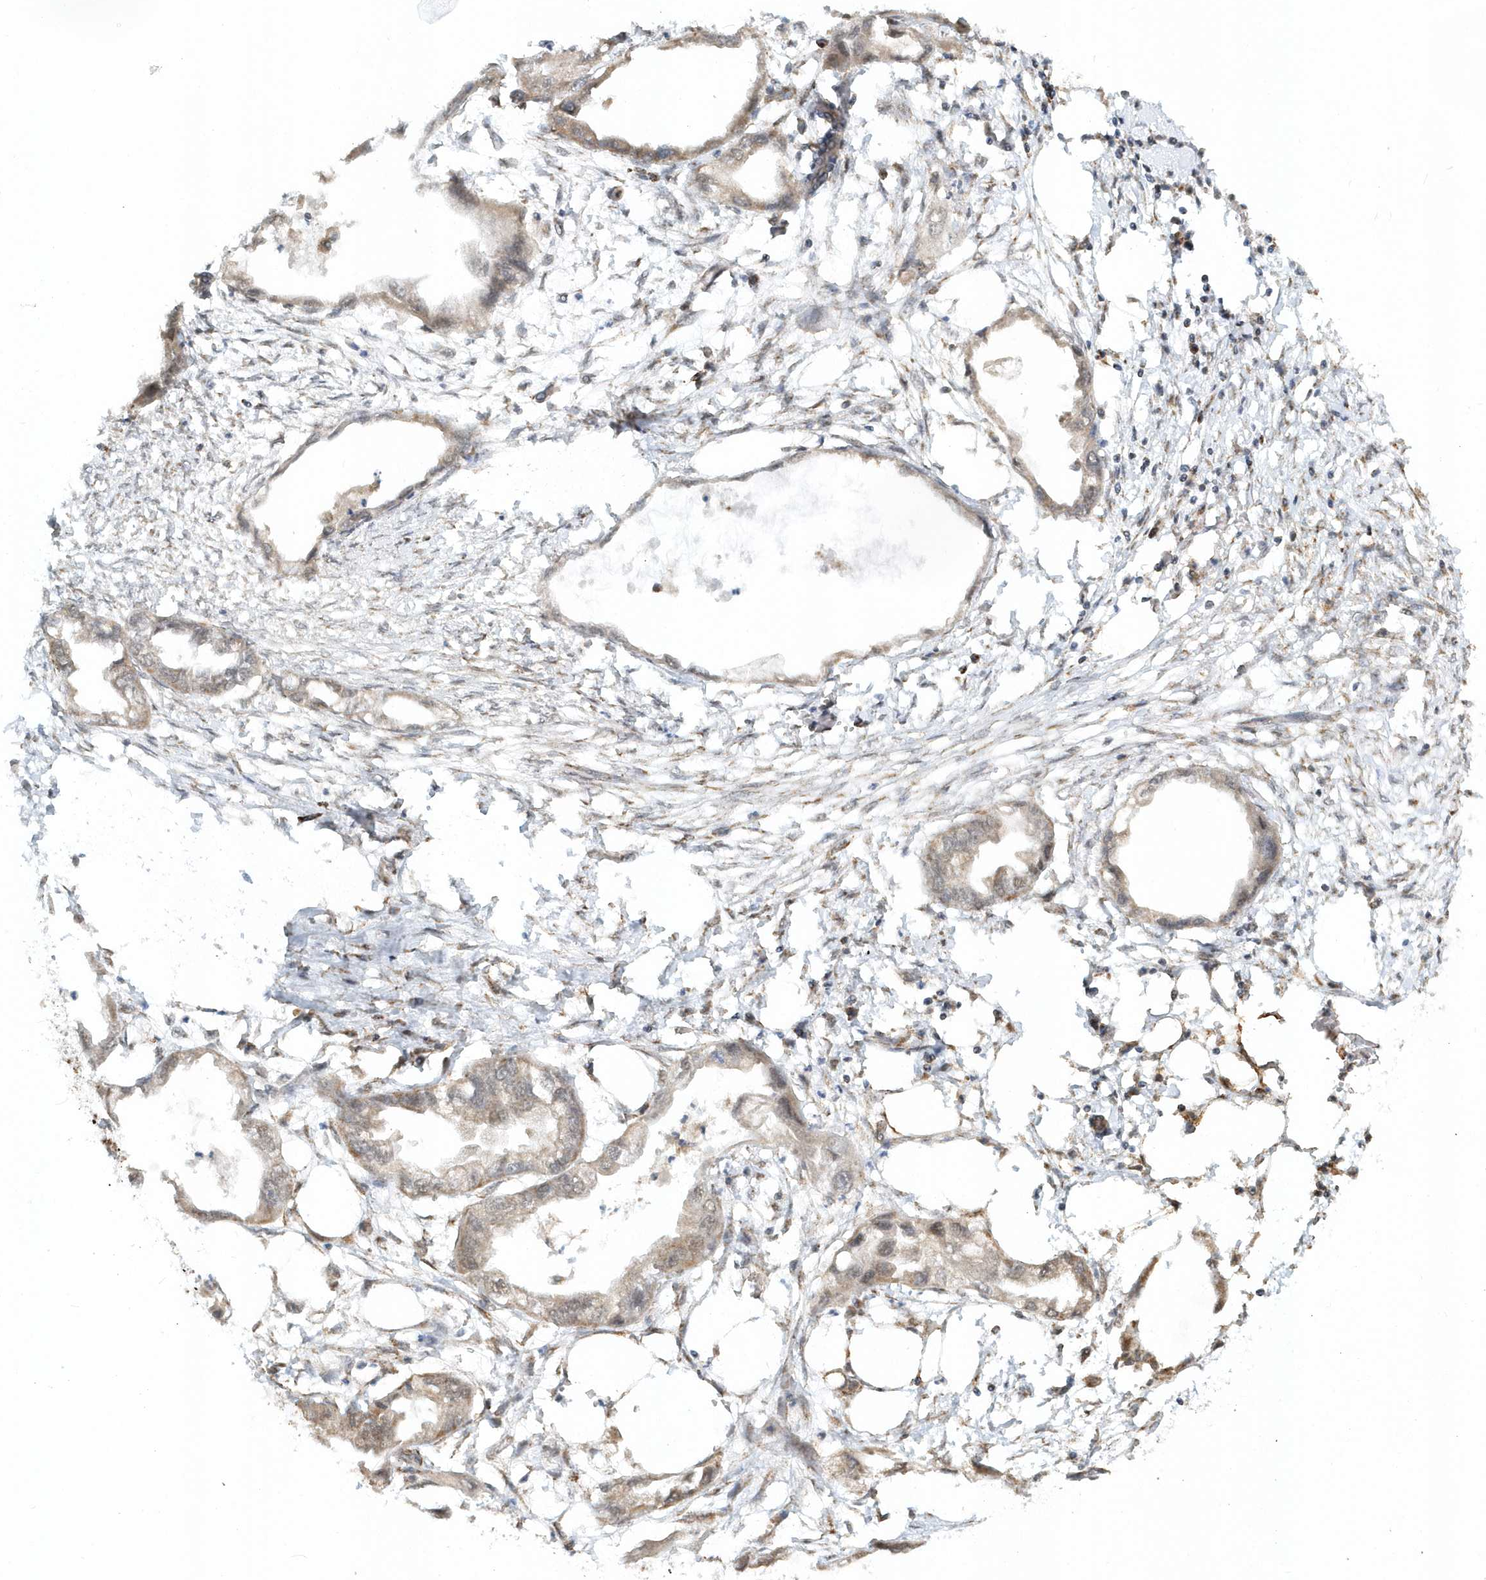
{"staining": {"intensity": "weak", "quantity": "25%-75%", "location": "cytoplasmic/membranous,nuclear"}, "tissue": "endometrial cancer", "cell_type": "Tumor cells", "image_type": "cancer", "snomed": [{"axis": "morphology", "description": "Adenocarcinoma, NOS"}, {"axis": "morphology", "description": "Adenocarcinoma, metastatic, NOS"}, {"axis": "topography", "description": "Adipose tissue"}, {"axis": "topography", "description": "Endometrium"}], "caption": "There is low levels of weak cytoplasmic/membranous and nuclear expression in tumor cells of metastatic adenocarcinoma (endometrial), as demonstrated by immunohistochemical staining (brown color).", "gene": "PSMD6", "patient": {"sex": "female", "age": 67}}